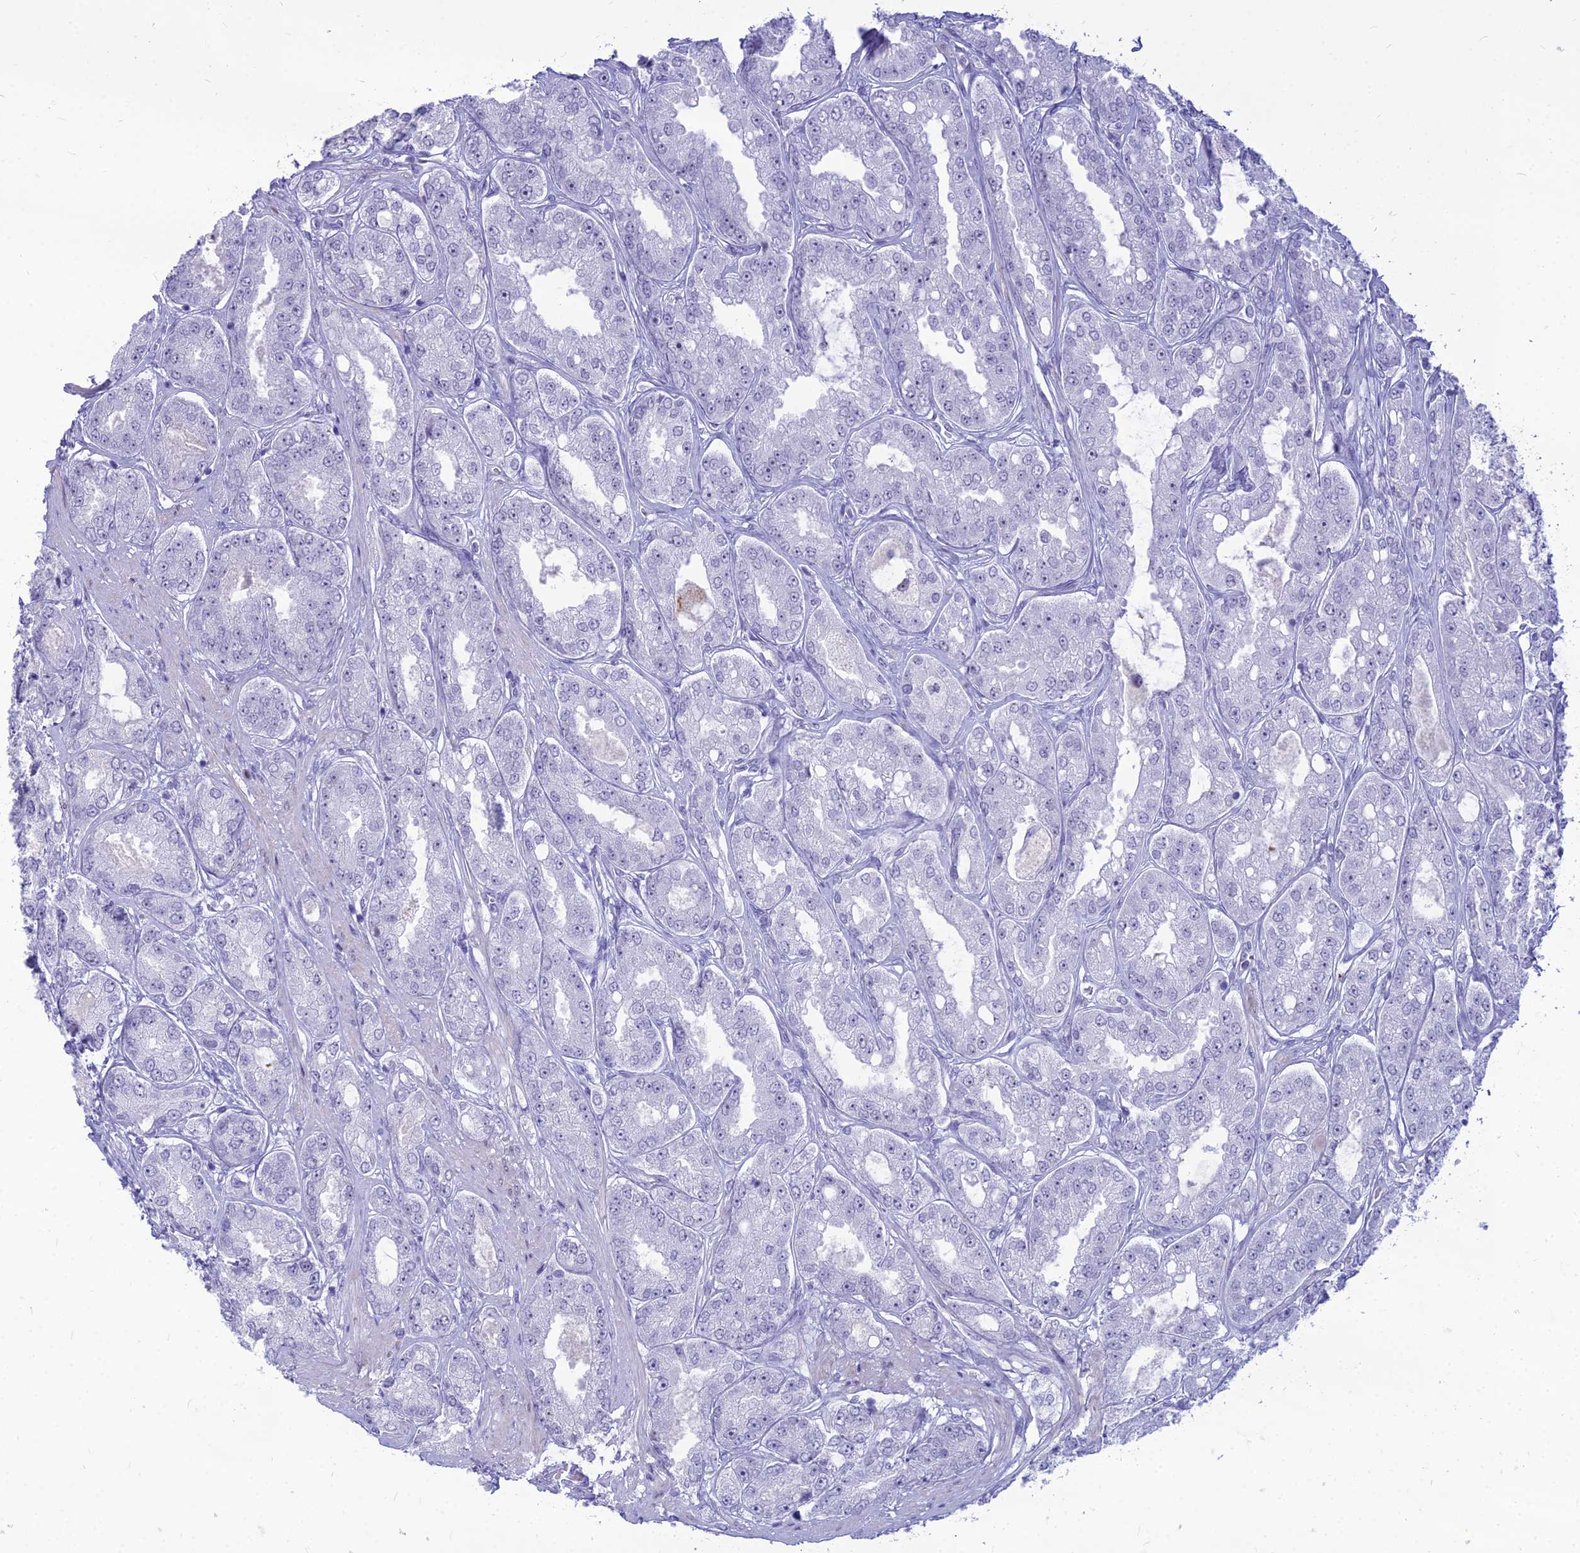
{"staining": {"intensity": "negative", "quantity": "none", "location": "none"}, "tissue": "prostate cancer", "cell_type": "Tumor cells", "image_type": "cancer", "snomed": [{"axis": "morphology", "description": "Adenocarcinoma, High grade"}, {"axis": "topography", "description": "Prostate"}], "caption": "High magnification brightfield microscopy of prostate high-grade adenocarcinoma stained with DAB (3,3'-diaminobenzidine) (brown) and counterstained with hematoxylin (blue): tumor cells show no significant staining.", "gene": "DHX40", "patient": {"sex": "male", "age": 71}}